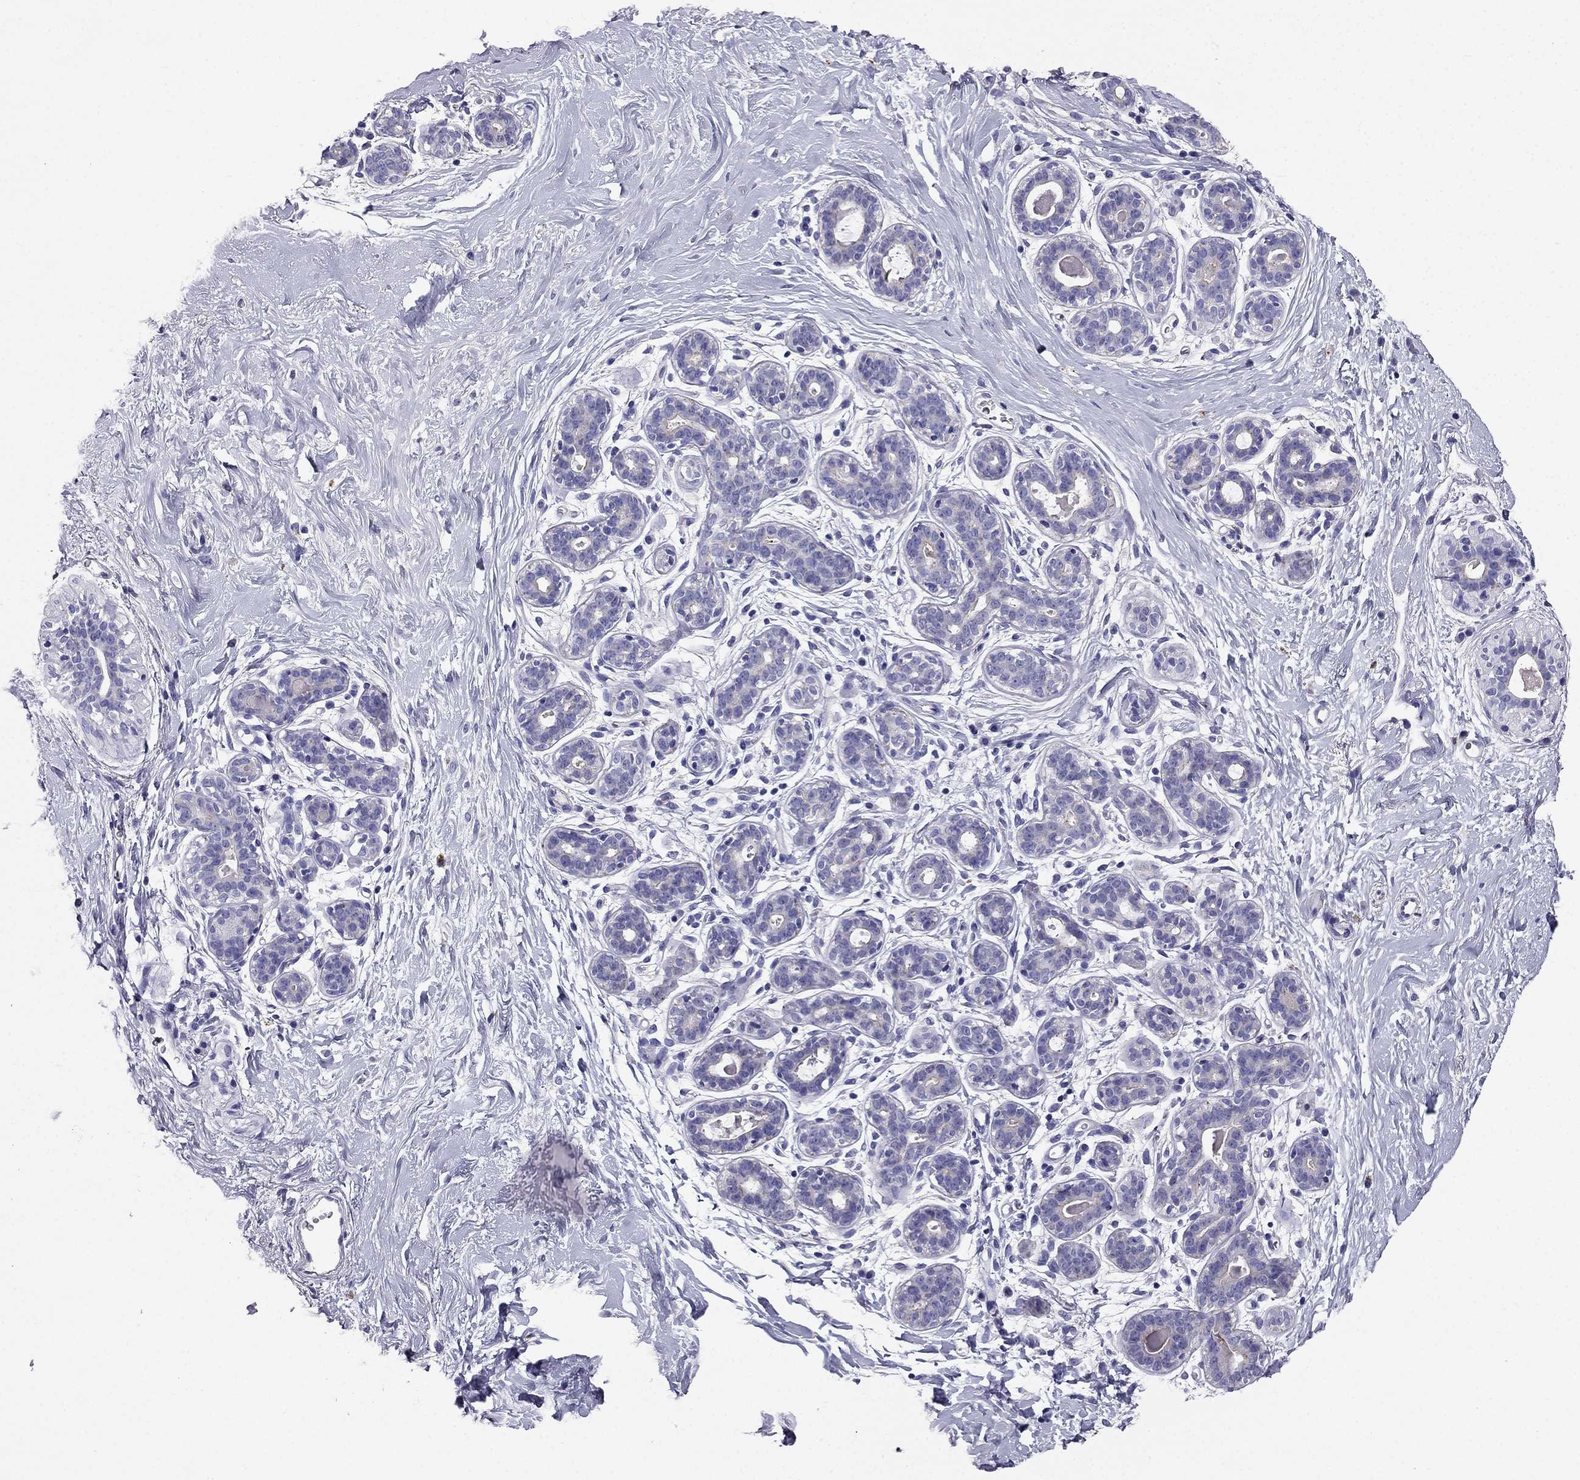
{"staining": {"intensity": "negative", "quantity": "none", "location": "none"}, "tissue": "breast", "cell_type": "Adipocytes", "image_type": "normal", "snomed": [{"axis": "morphology", "description": "Normal tissue, NOS"}, {"axis": "topography", "description": "Breast"}], "caption": "A photomicrograph of breast stained for a protein demonstrates no brown staining in adipocytes. (Immunohistochemistry, brightfield microscopy, high magnification).", "gene": "PTH", "patient": {"sex": "female", "age": 43}}